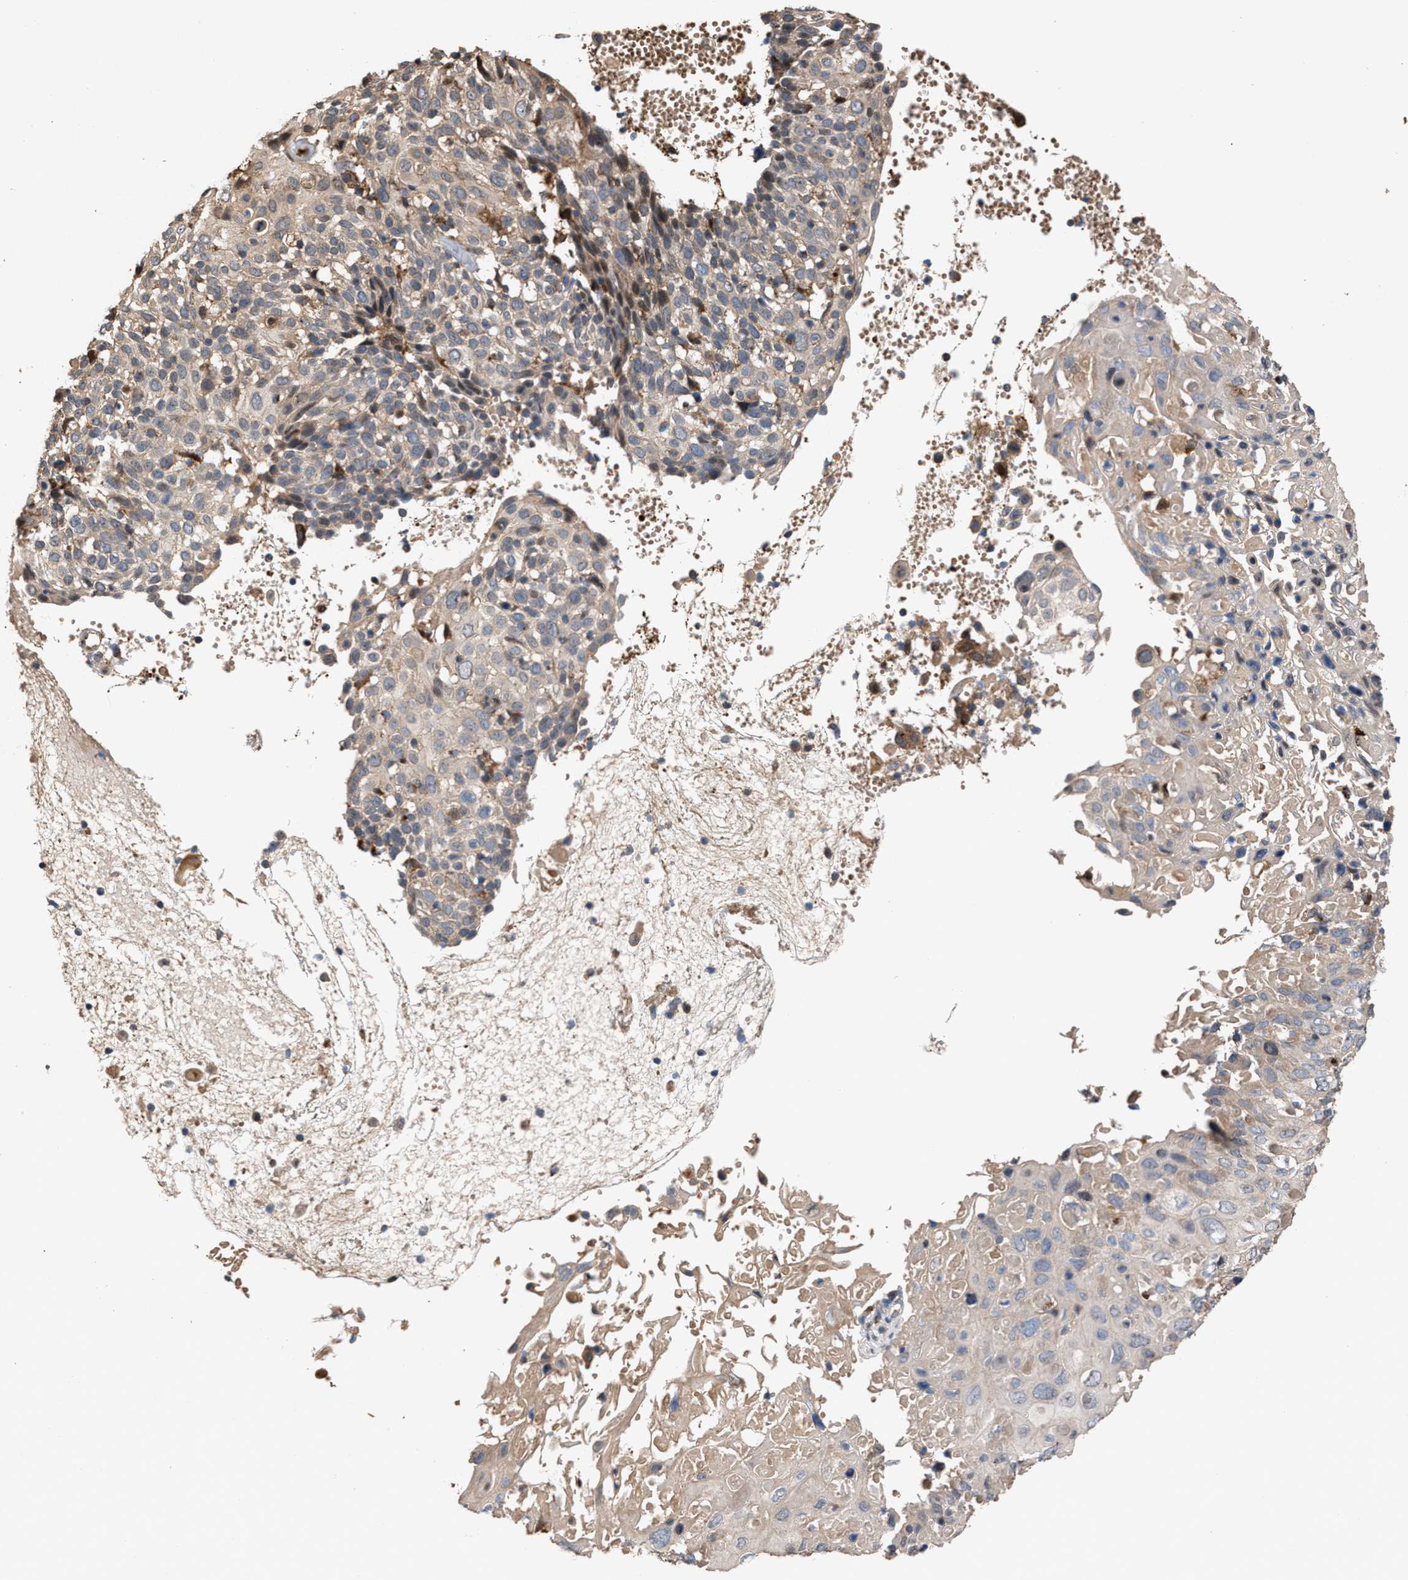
{"staining": {"intensity": "weak", "quantity": "<25%", "location": "cytoplasmic/membranous"}, "tissue": "cervical cancer", "cell_type": "Tumor cells", "image_type": "cancer", "snomed": [{"axis": "morphology", "description": "Squamous cell carcinoma, NOS"}, {"axis": "topography", "description": "Cervix"}], "caption": "DAB immunohistochemical staining of squamous cell carcinoma (cervical) exhibits no significant expression in tumor cells.", "gene": "ELMO3", "patient": {"sex": "female", "age": 74}}